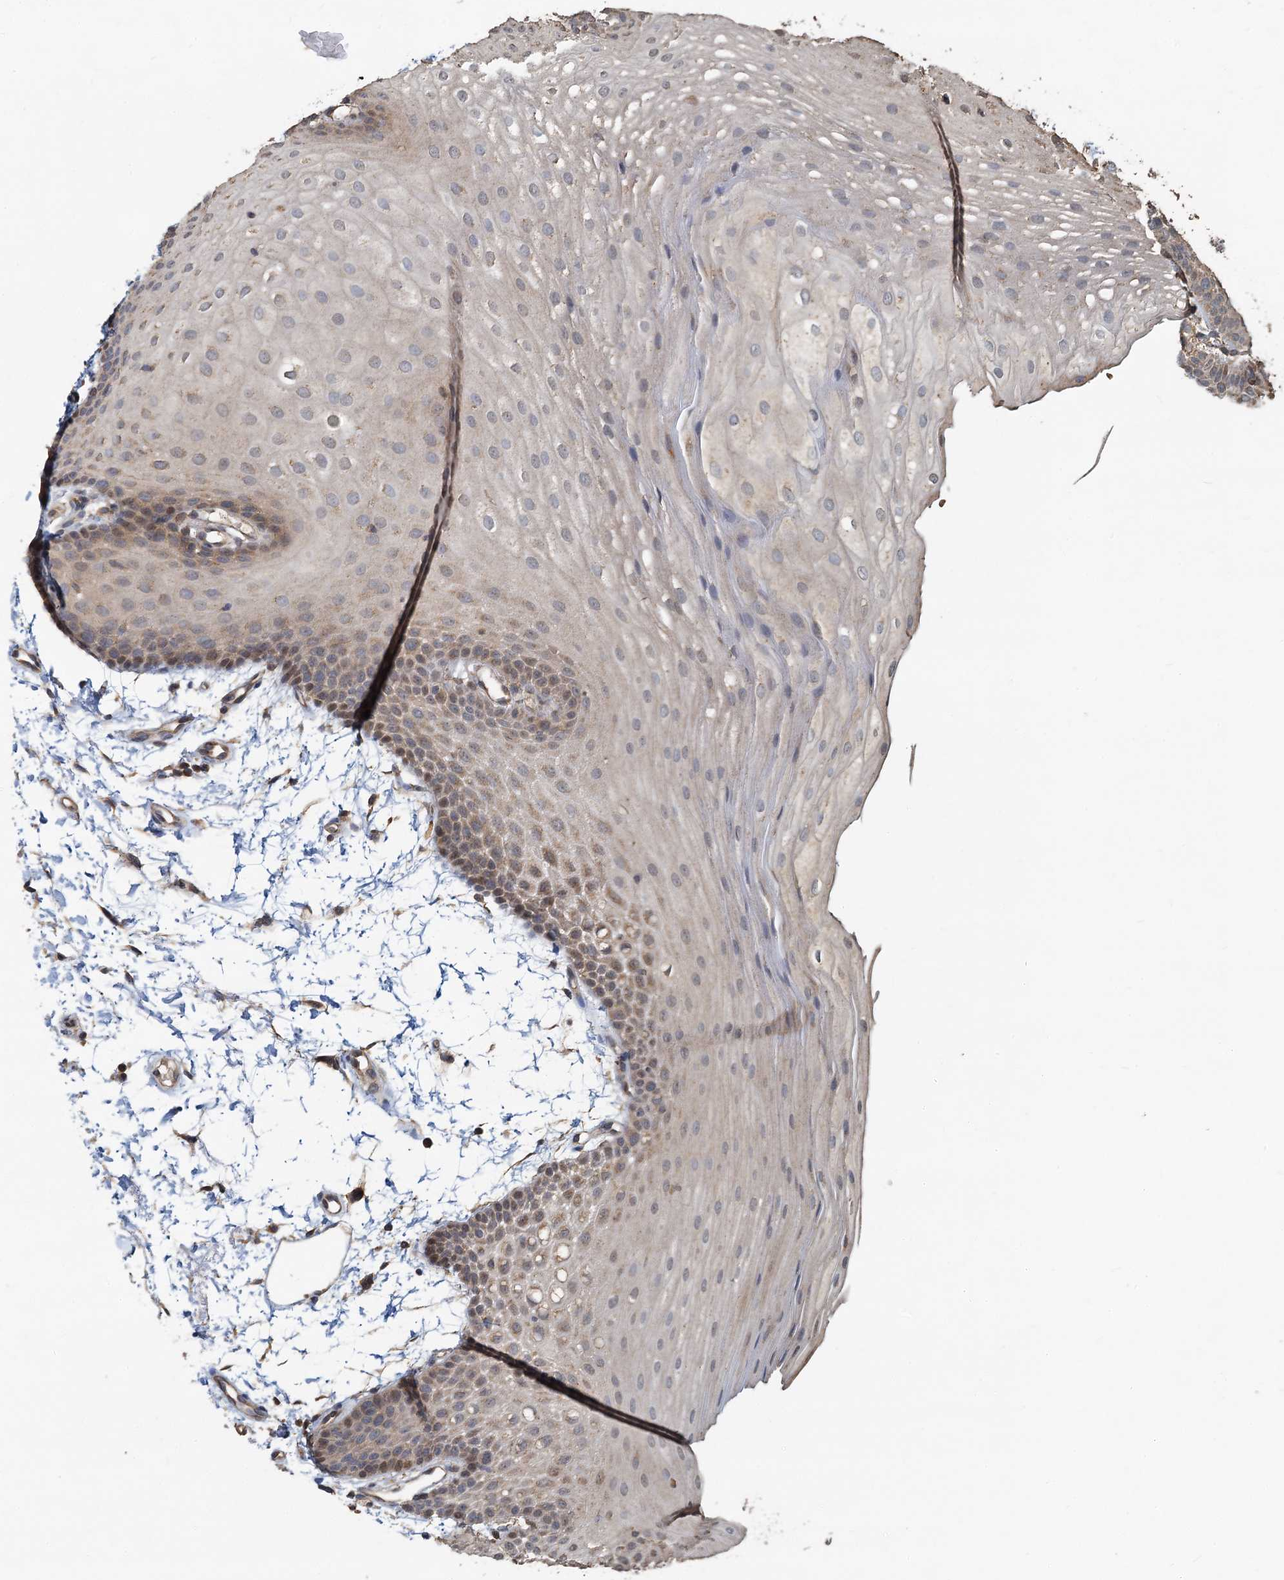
{"staining": {"intensity": "weak", "quantity": "25%-75%", "location": "cytoplasmic/membranous"}, "tissue": "oral mucosa", "cell_type": "Squamous epithelial cells", "image_type": "normal", "snomed": [{"axis": "morphology", "description": "Normal tissue, NOS"}, {"axis": "topography", "description": "Oral tissue"}], "caption": "Immunohistochemistry (IHC) photomicrograph of normal human oral mucosa stained for a protein (brown), which demonstrates low levels of weak cytoplasmic/membranous staining in about 25%-75% of squamous epithelial cells.", "gene": "HYI", "patient": {"sex": "male", "age": 68}}